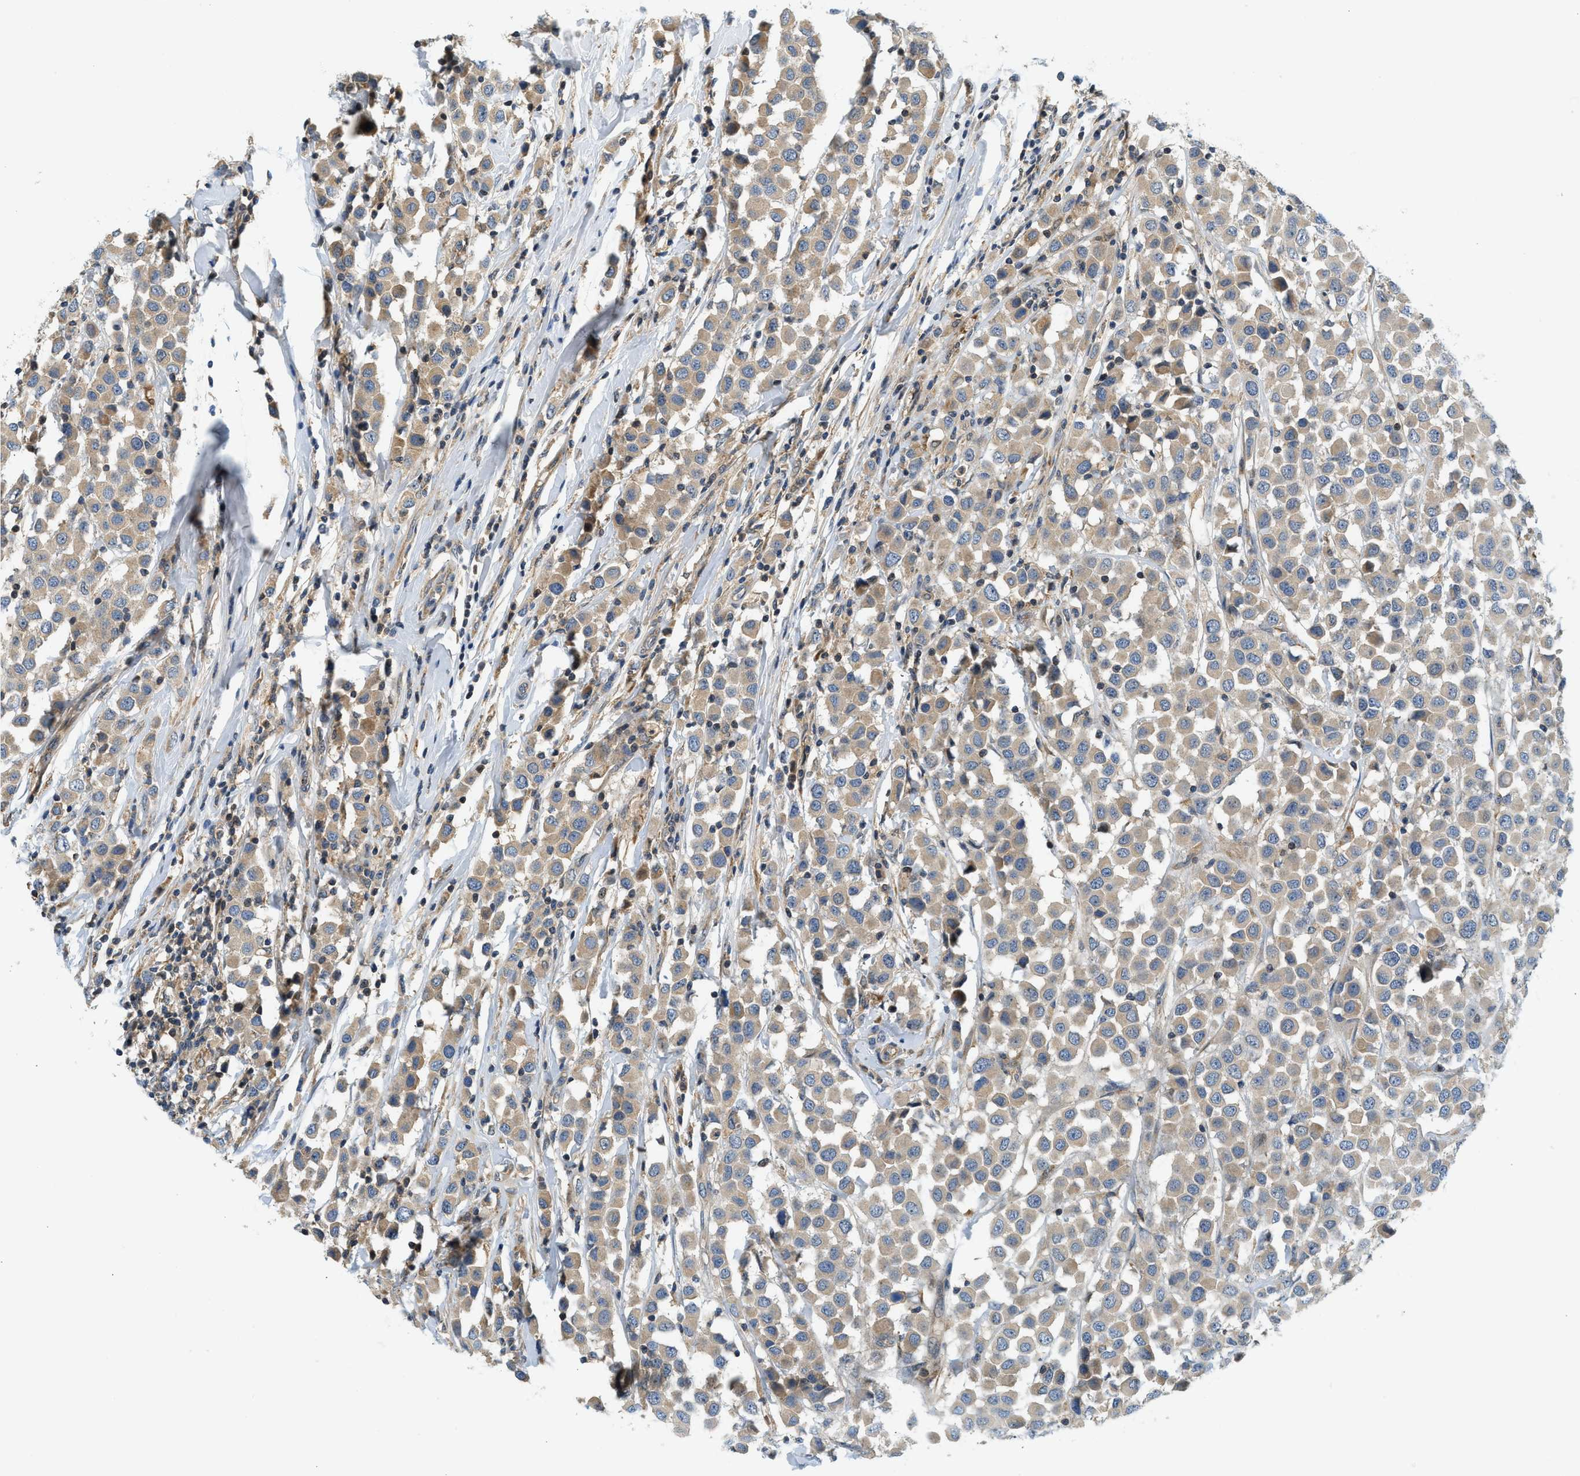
{"staining": {"intensity": "weak", "quantity": ">75%", "location": "cytoplasmic/membranous"}, "tissue": "breast cancer", "cell_type": "Tumor cells", "image_type": "cancer", "snomed": [{"axis": "morphology", "description": "Duct carcinoma"}, {"axis": "topography", "description": "Breast"}], "caption": "Brown immunohistochemical staining in human breast cancer (intraductal carcinoma) shows weak cytoplasmic/membranous positivity in about >75% of tumor cells.", "gene": "KCNK1", "patient": {"sex": "female", "age": 61}}